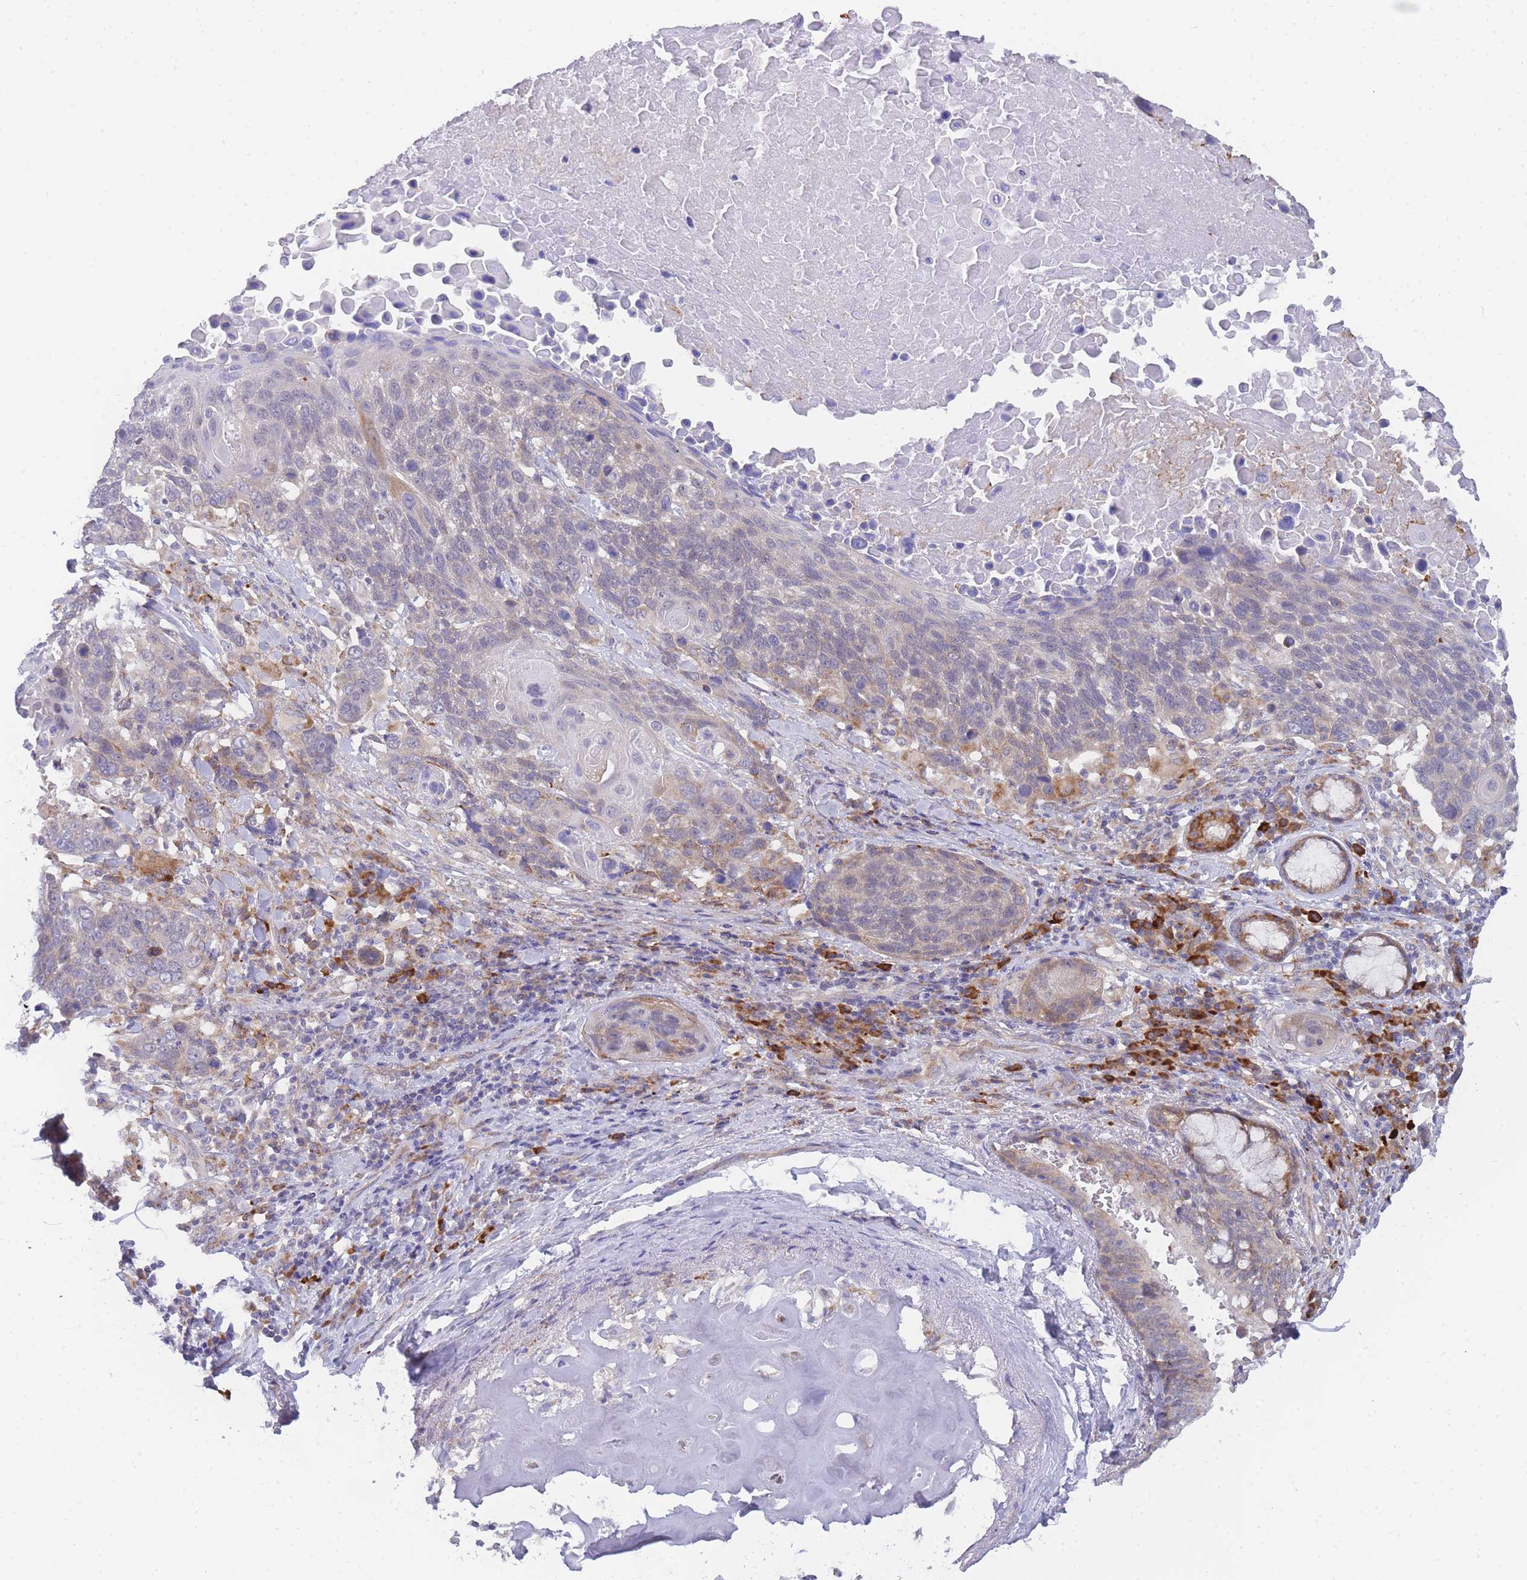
{"staining": {"intensity": "weak", "quantity": "<25%", "location": "cytoplasmic/membranous"}, "tissue": "lung cancer", "cell_type": "Tumor cells", "image_type": "cancer", "snomed": [{"axis": "morphology", "description": "Squamous cell carcinoma, NOS"}, {"axis": "topography", "description": "Lung"}], "caption": "Lung squamous cell carcinoma was stained to show a protein in brown. There is no significant positivity in tumor cells.", "gene": "ZNF510", "patient": {"sex": "male", "age": 66}}